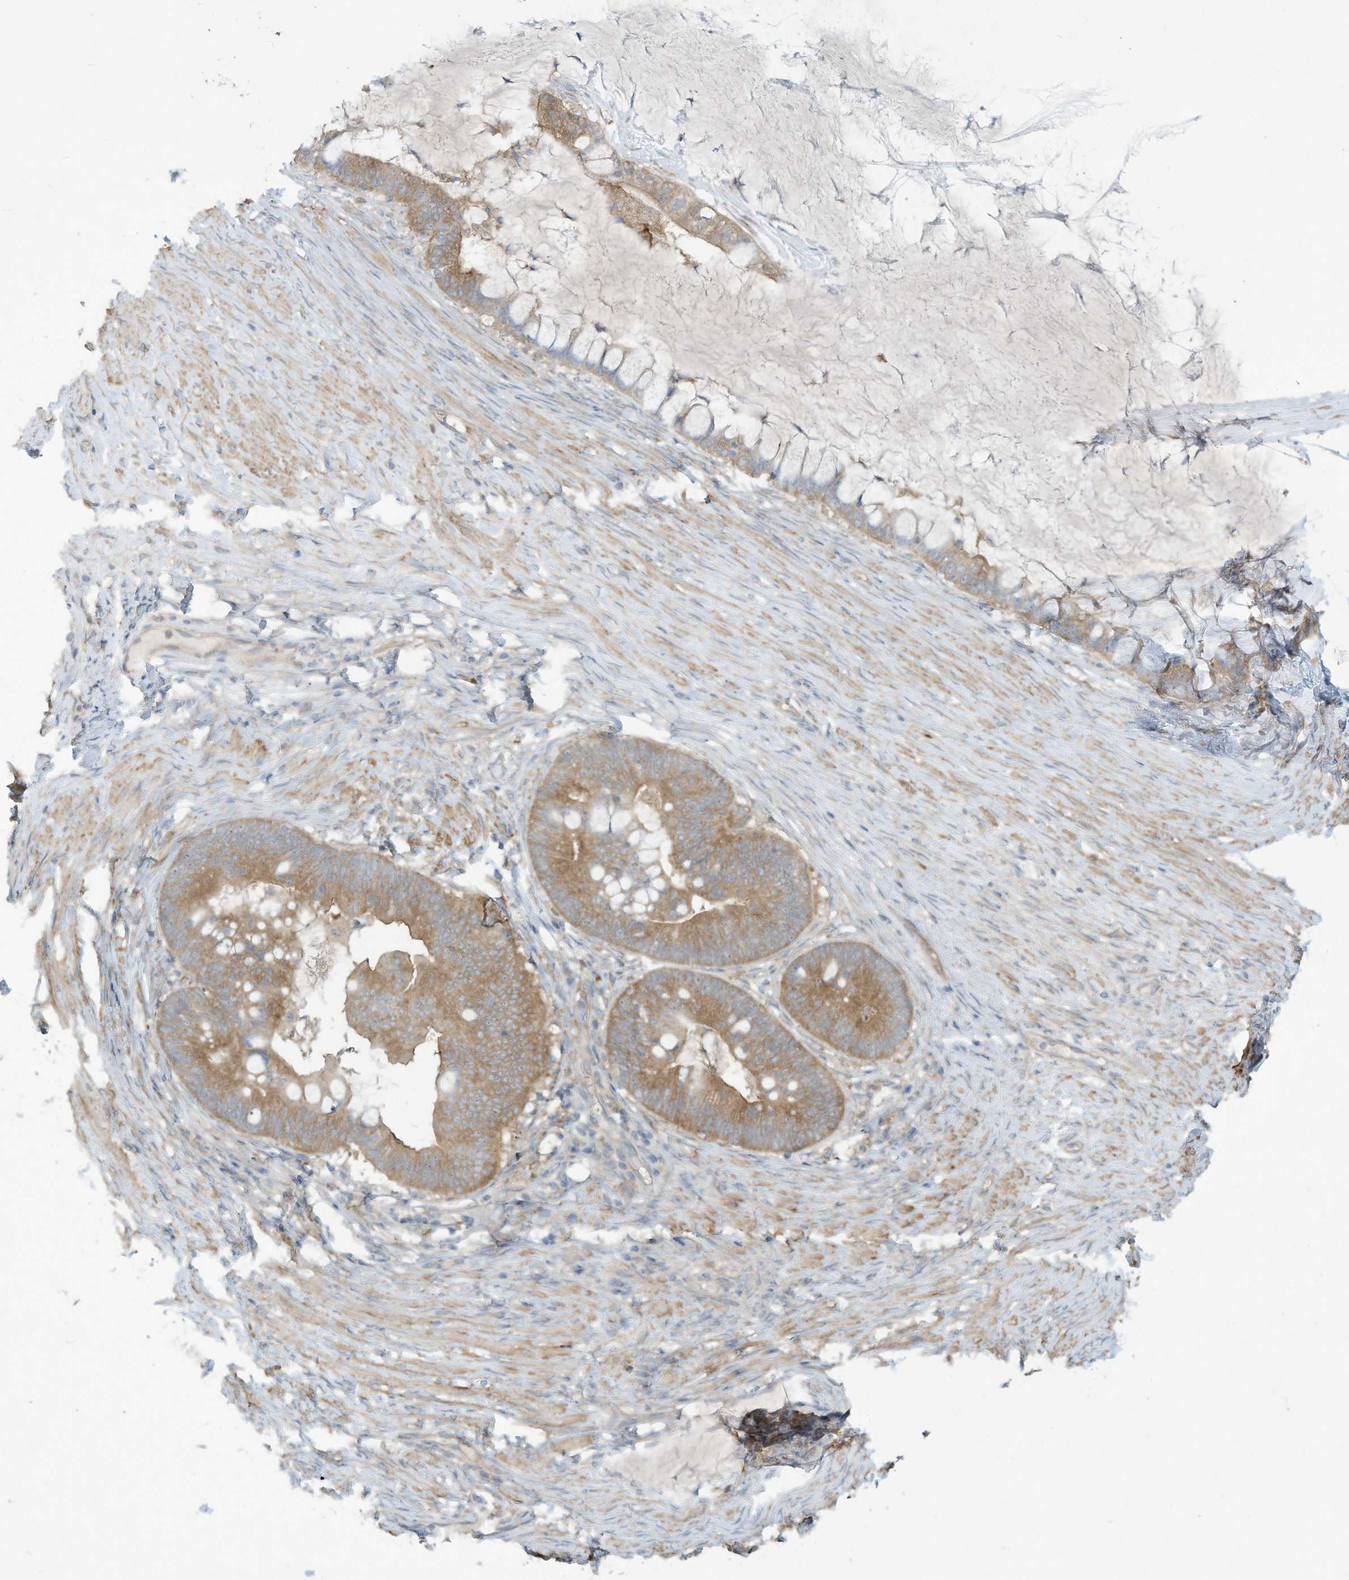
{"staining": {"intensity": "moderate", "quantity": ">75%", "location": "cytoplasmic/membranous"}, "tissue": "ovarian cancer", "cell_type": "Tumor cells", "image_type": "cancer", "snomed": [{"axis": "morphology", "description": "Cystadenocarcinoma, mucinous, NOS"}, {"axis": "topography", "description": "Ovary"}], "caption": "Ovarian cancer (mucinous cystadenocarcinoma) was stained to show a protein in brown. There is medium levels of moderate cytoplasmic/membranous positivity in approximately >75% of tumor cells.", "gene": "ADI1", "patient": {"sex": "female", "age": 61}}